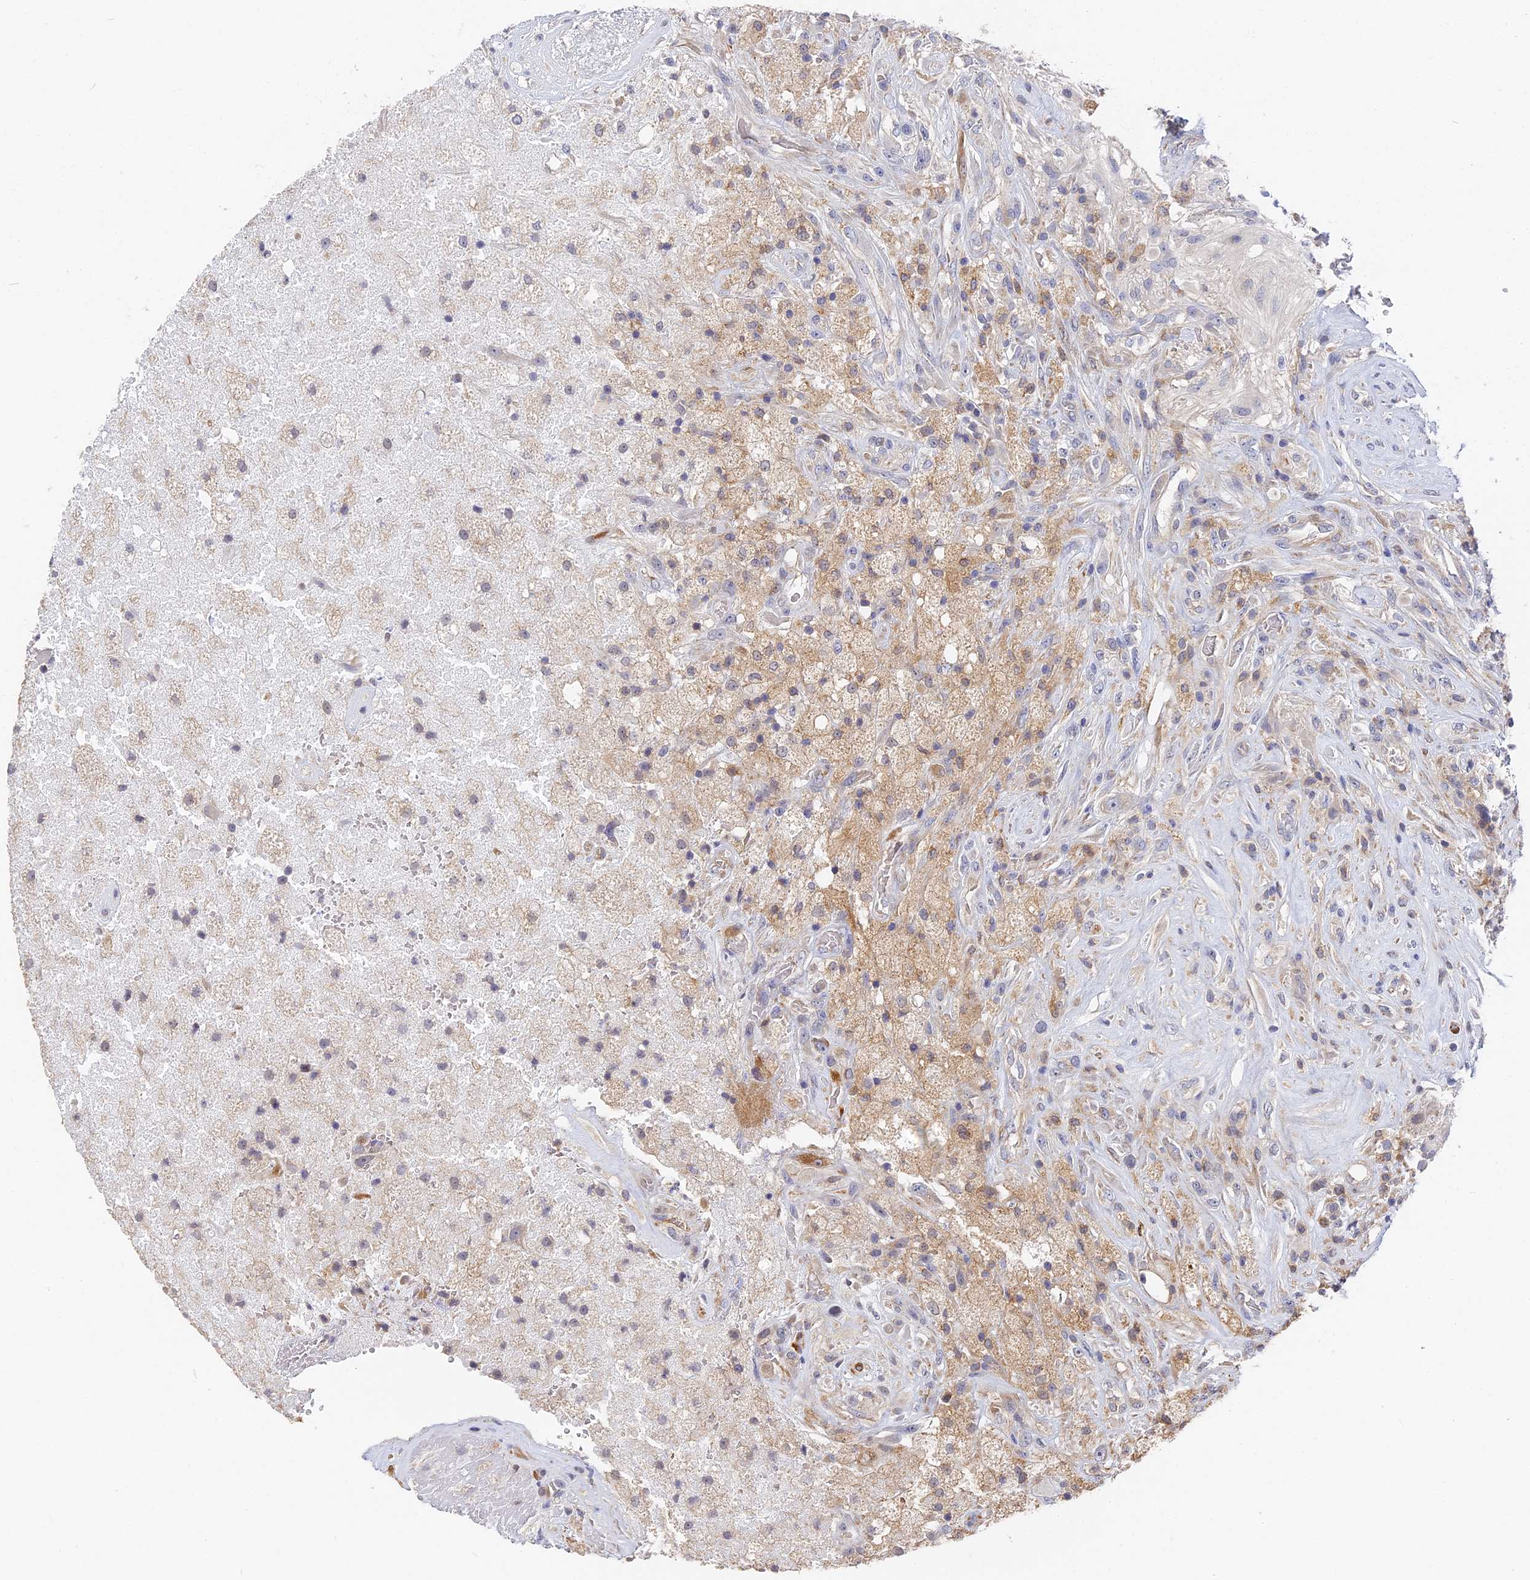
{"staining": {"intensity": "negative", "quantity": "none", "location": "none"}, "tissue": "glioma", "cell_type": "Tumor cells", "image_type": "cancer", "snomed": [{"axis": "morphology", "description": "Glioma, malignant, High grade"}, {"axis": "topography", "description": "Brain"}], "caption": "Tumor cells show no significant staining in high-grade glioma (malignant). (DAB immunohistochemistry (IHC) with hematoxylin counter stain).", "gene": "CCDC113", "patient": {"sex": "male", "age": 56}}